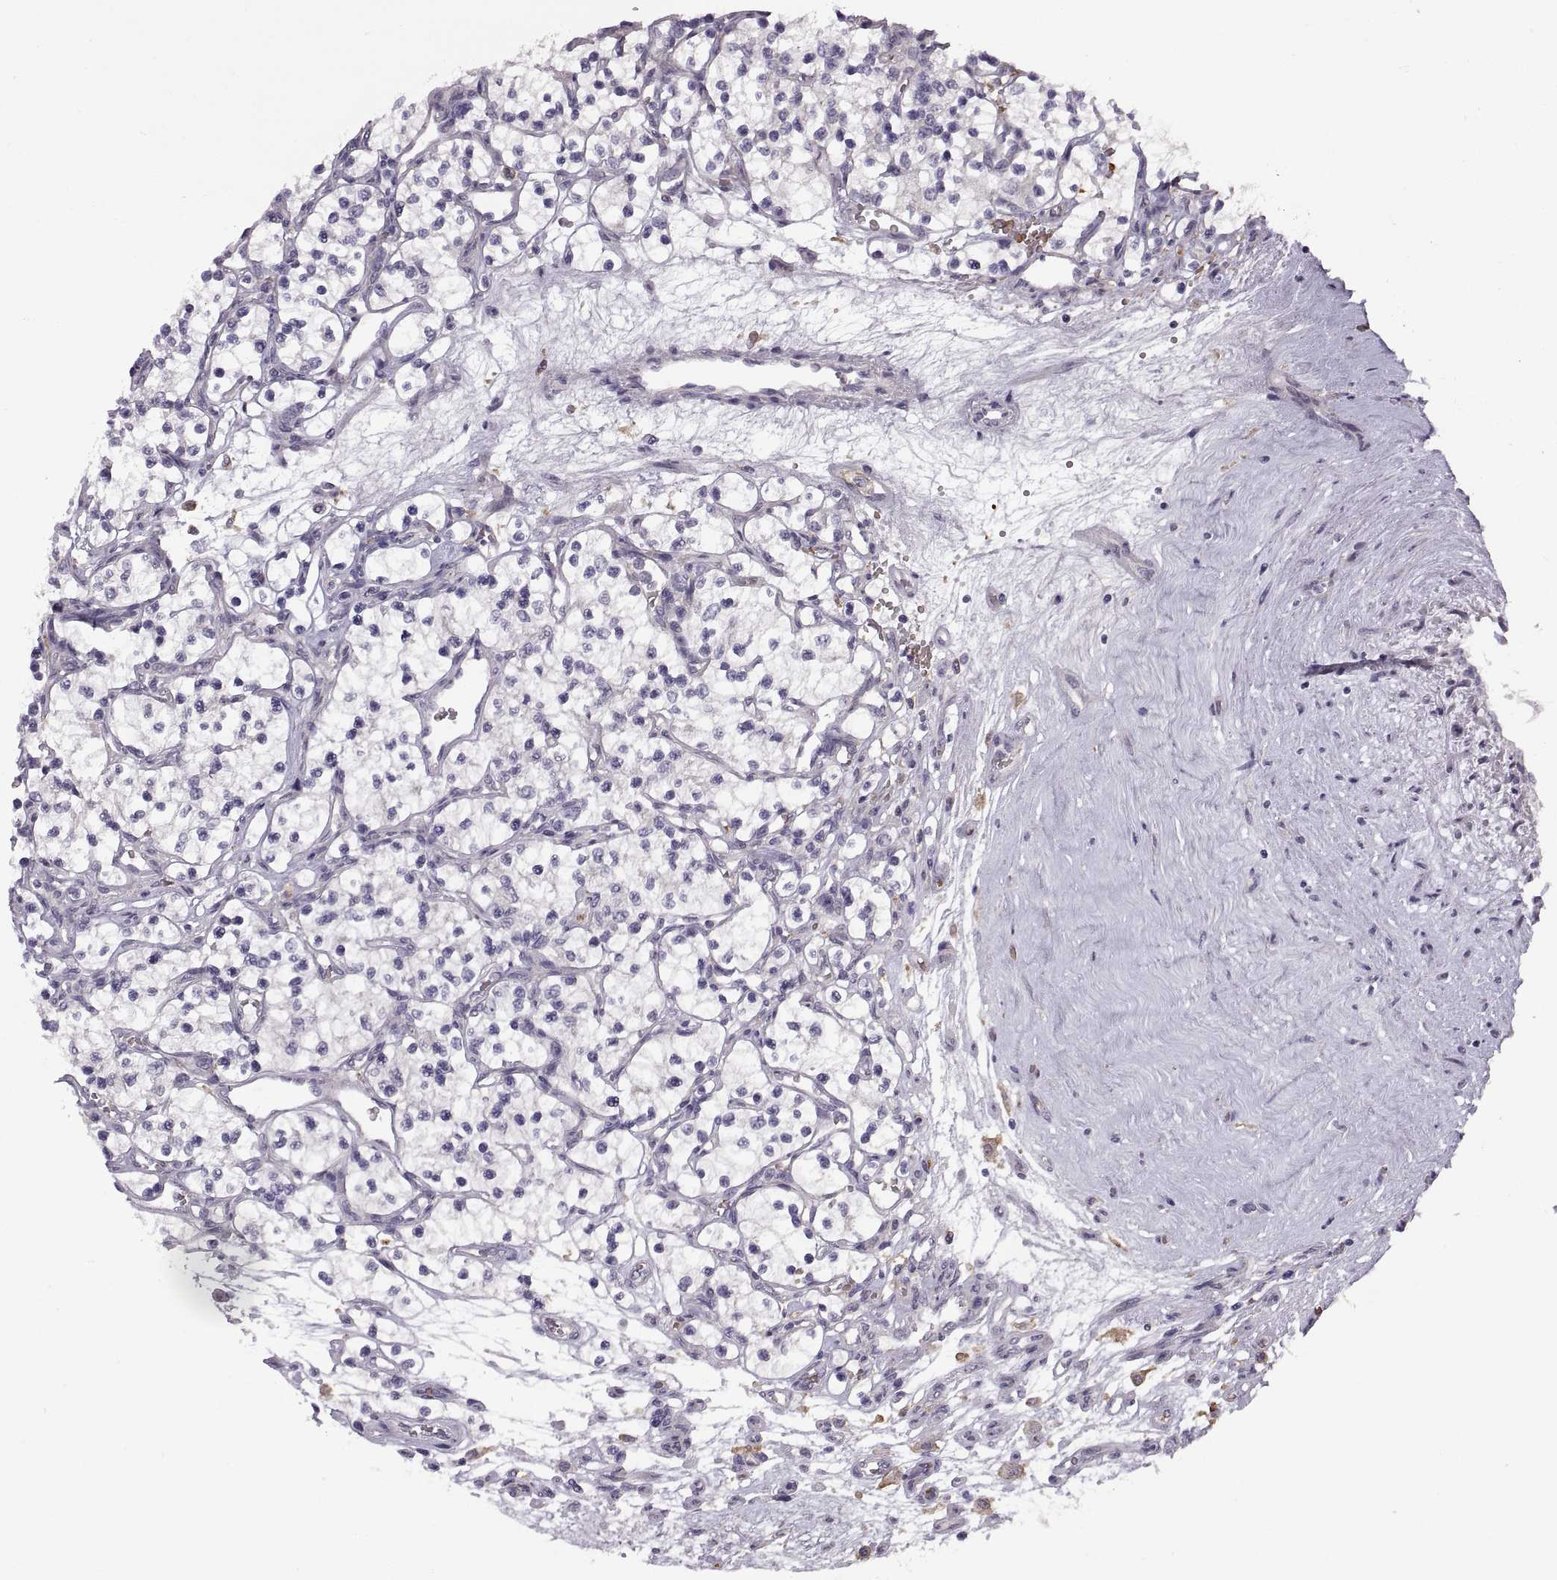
{"staining": {"intensity": "negative", "quantity": "none", "location": "none"}, "tissue": "renal cancer", "cell_type": "Tumor cells", "image_type": "cancer", "snomed": [{"axis": "morphology", "description": "Adenocarcinoma, NOS"}, {"axis": "topography", "description": "Kidney"}], "caption": "Renal cancer was stained to show a protein in brown. There is no significant expression in tumor cells.", "gene": "MEIOC", "patient": {"sex": "female", "age": 69}}